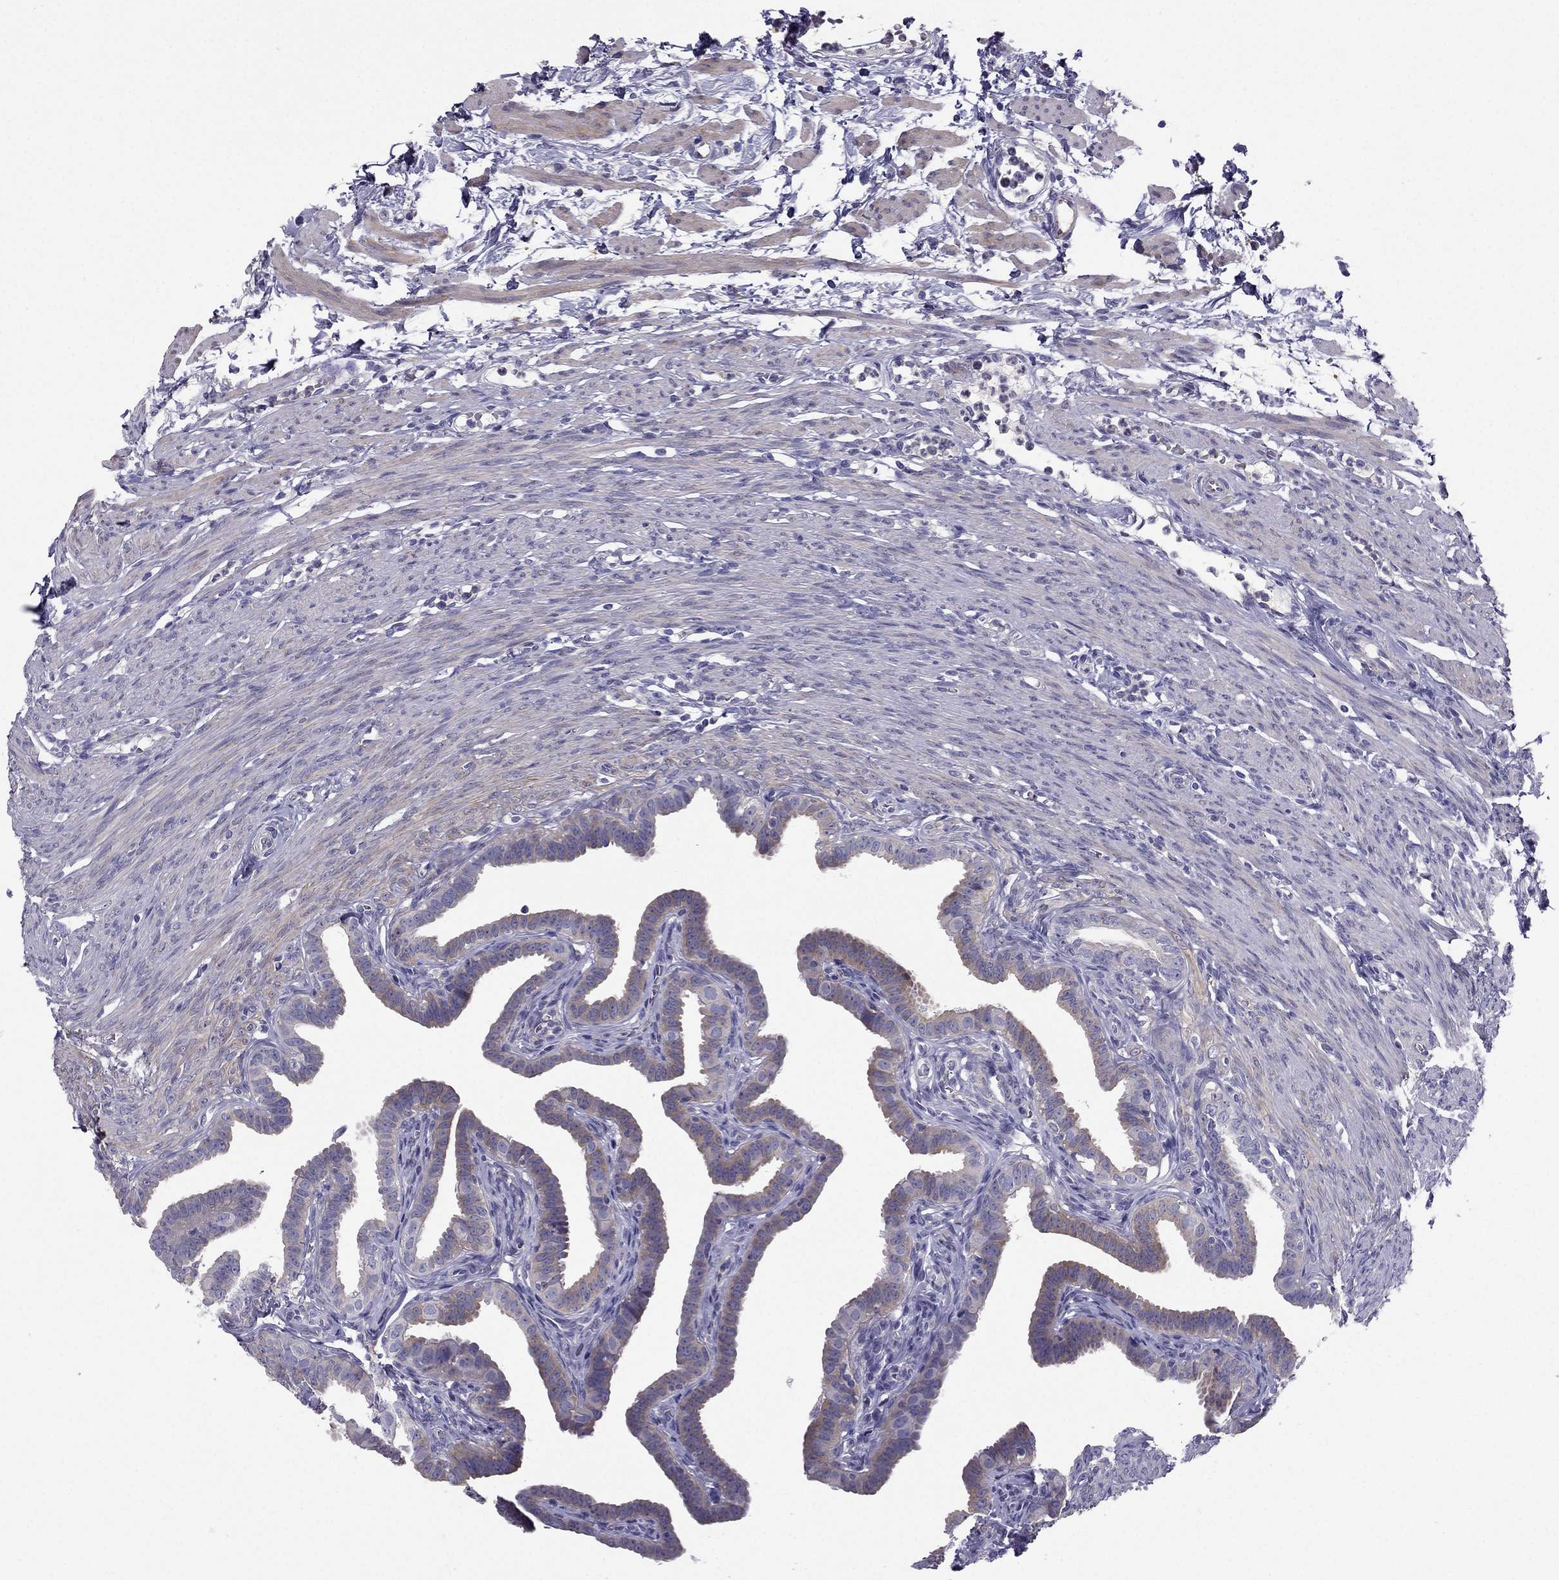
{"staining": {"intensity": "weak", "quantity": "25%-75%", "location": "cytoplasmic/membranous"}, "tissue": "fallopian tube", "cell_type": "Glandular cells", "image_type": "normal", "snomed": [{"axis": "morphology", "description": "Normal tissue, NOS"}, {"axis": "topography", "description": "Fallopian tube"}, {"axis": "topography", "description": "Ovary"}], "caption": "This image demonstrates unremarkable fallopian tube stained with IHC to label a protein in brown. The cytoplasmic/membranous of glandular cells show weak positivity for the protein. Nuclei are counter-stained blue.", "gene": "SYT5", "patient": {"sex": "female", "age": 33}}